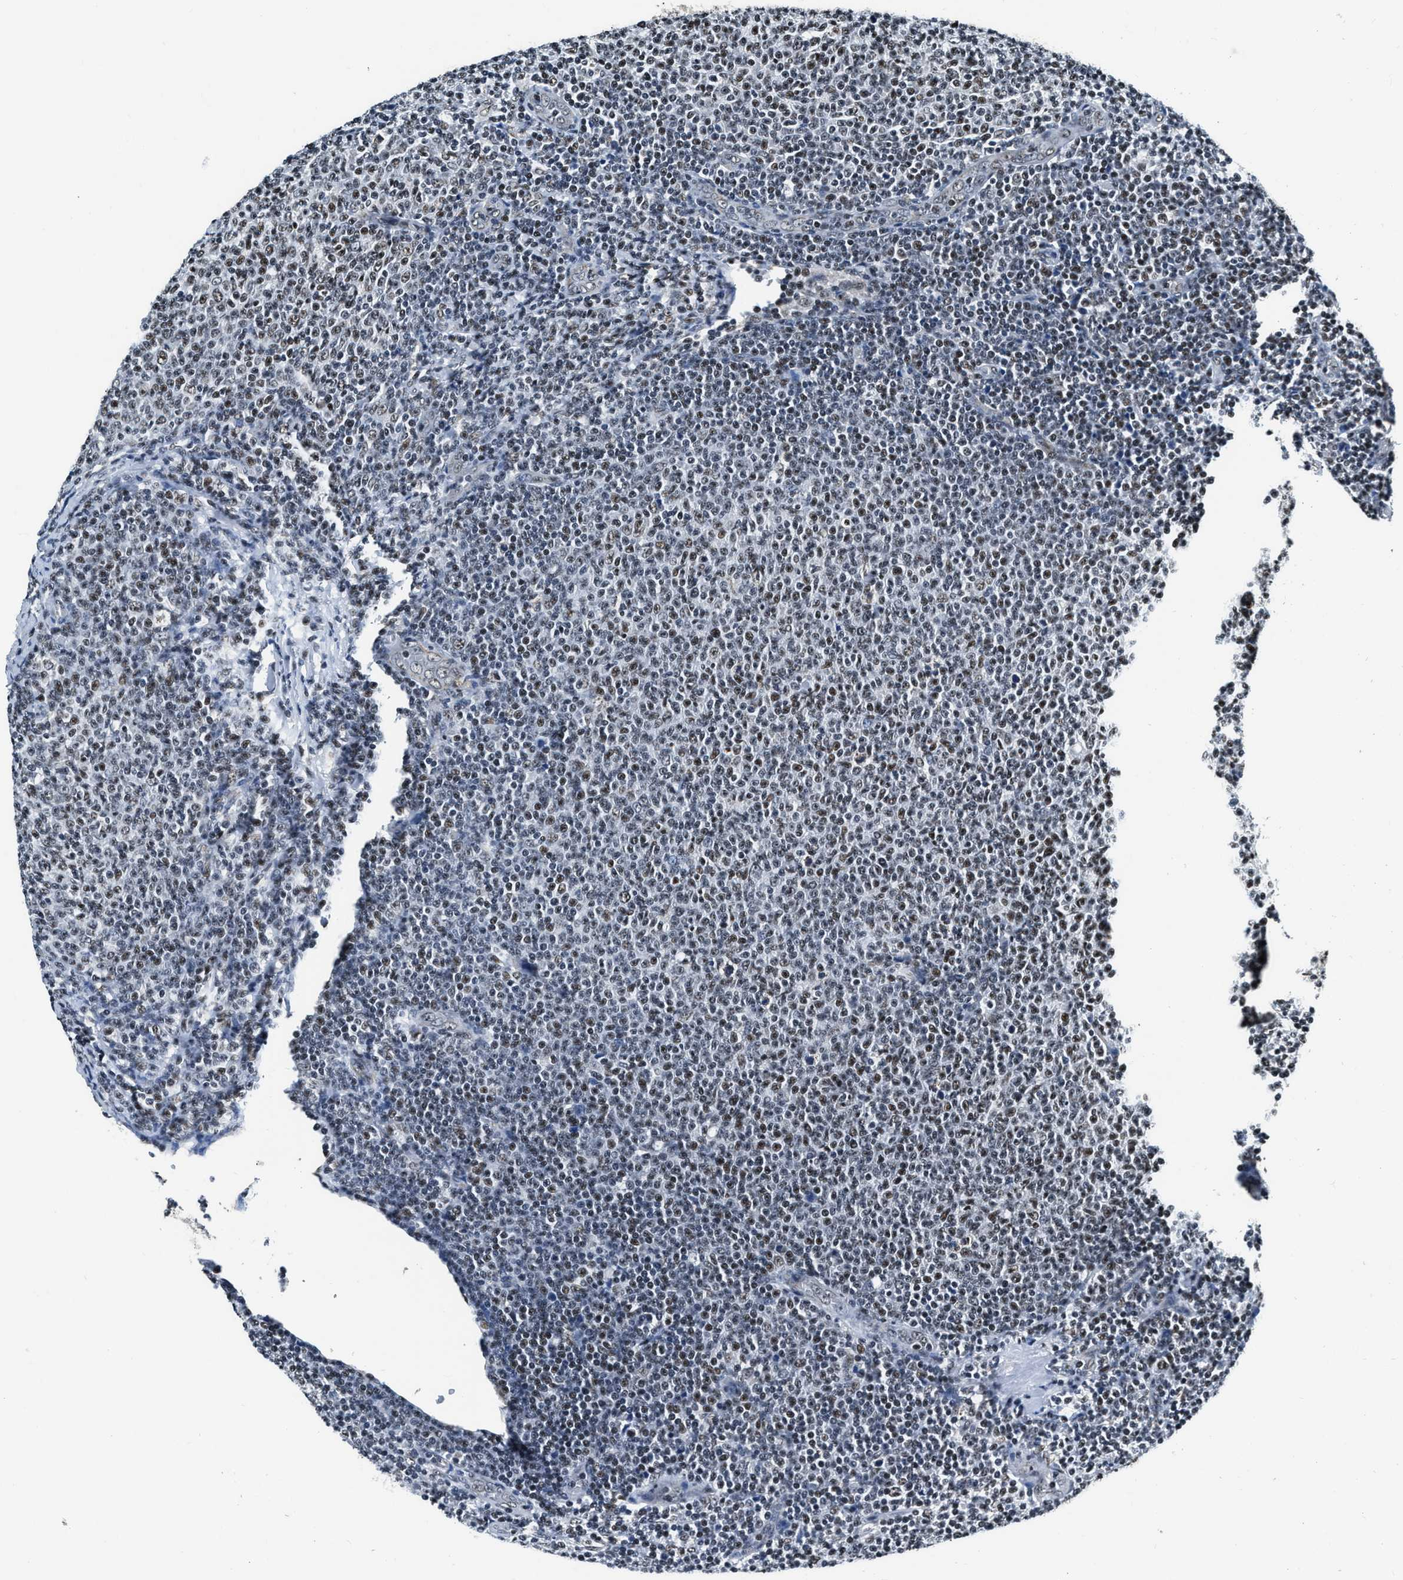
{"staining": {"intensity": "weak", "quantity": "25%-75%", "location": "nuclear"}, "tissue": "lymphoma", "cell_type": "Tumor cells", "image_type": "cancer", "snomed": [{"axis": "morphology", "description": "Malignant lymphoma, non-Hodgkin's type, Low grade"}, {"axis": "topography", "description": "Lymph node"}], "caption": "The photomicrograph shows a brown stain indicating the presence of a protein in the nuclear of tumor cells in low-grade malignant lymphoma, non-Hodgkin's type.", "gene": "CCNE1", "patient": {"sex": "male", "age": 66}}